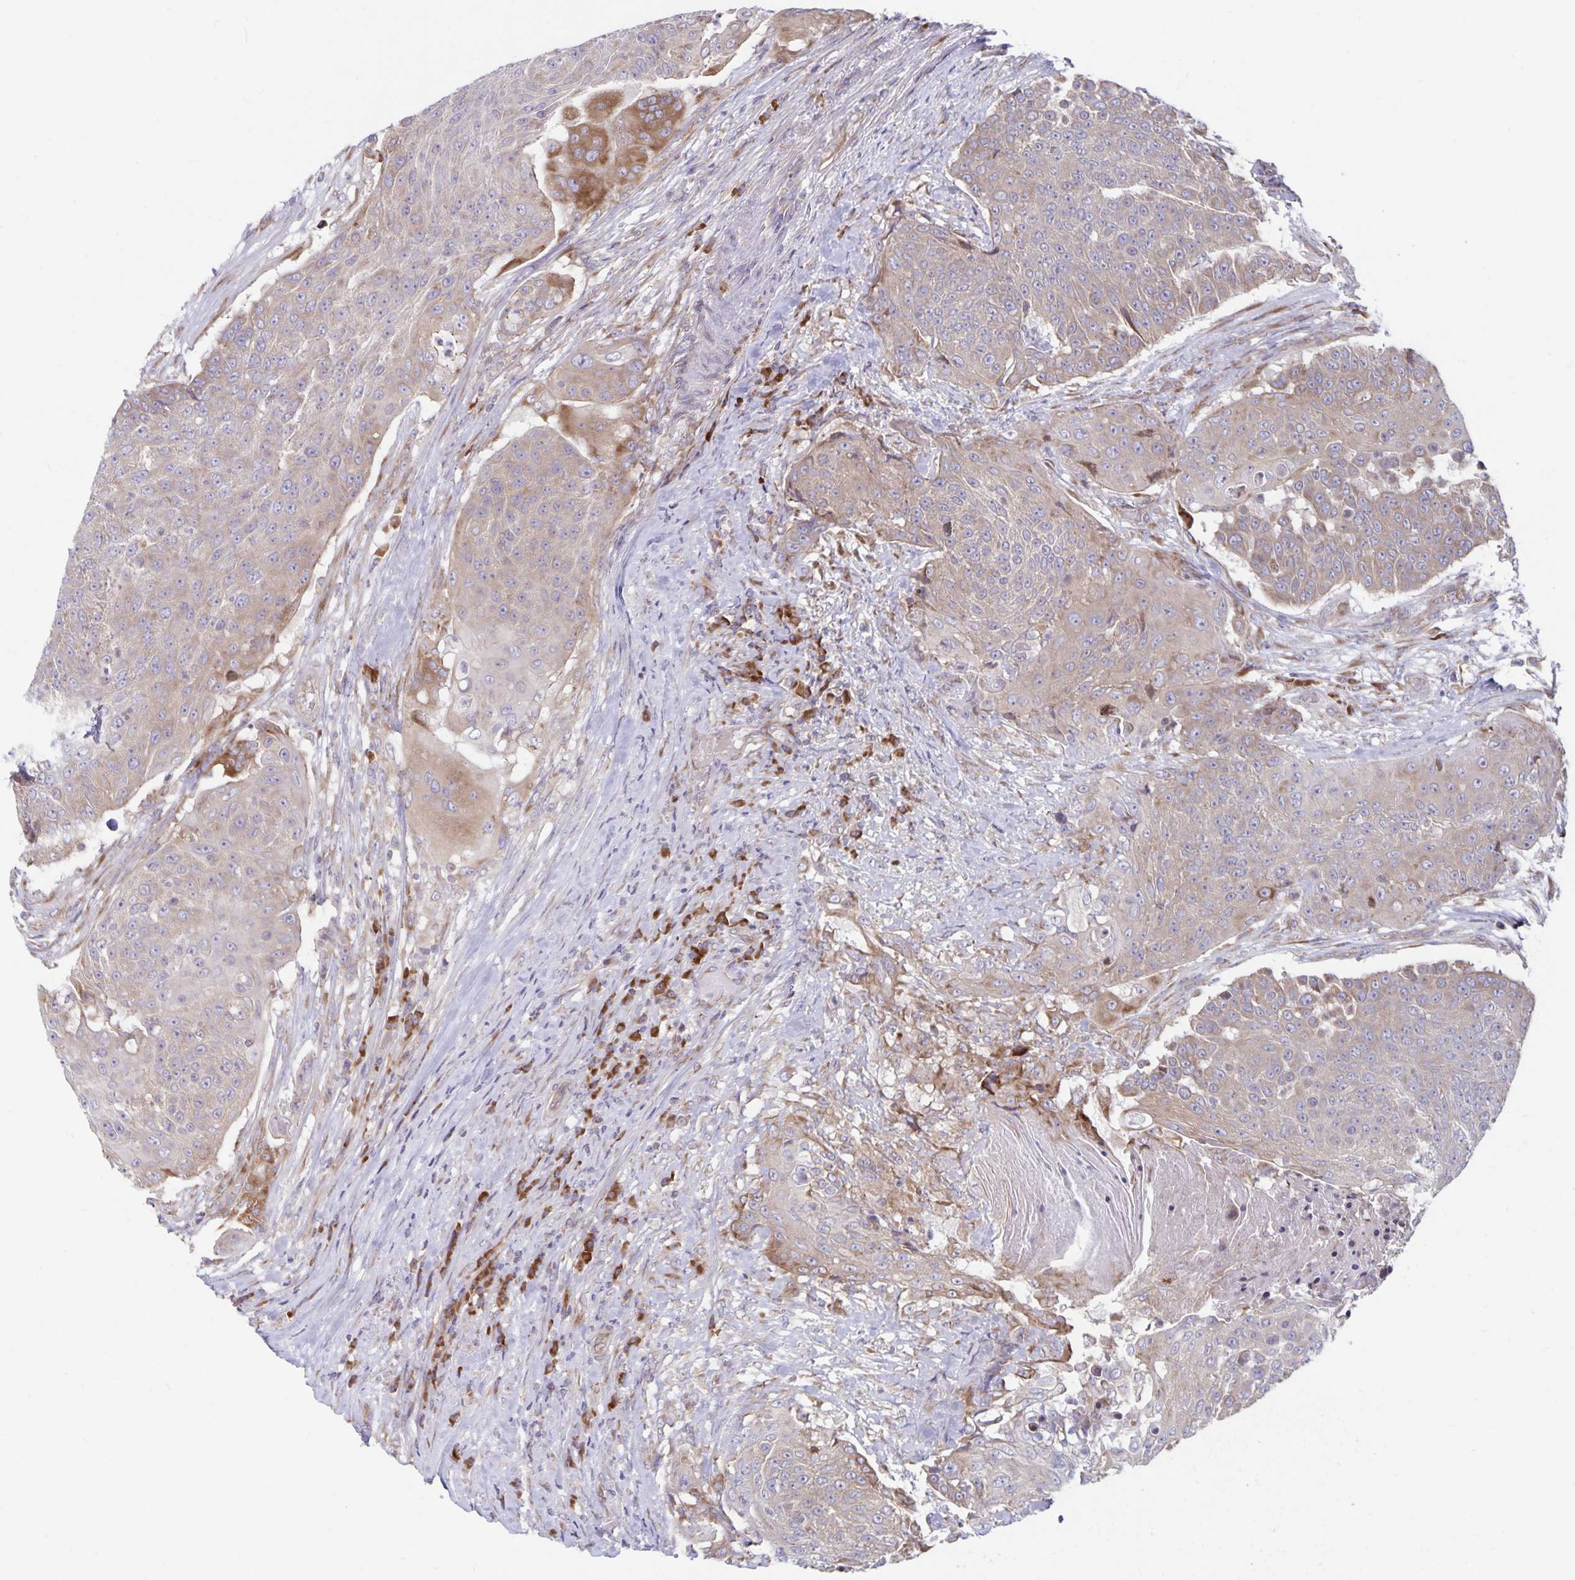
{"staining": {"intensity": "weak", "quantity": ">75%", "location": "cytoplasmic/membranous"}, "tissue": "urothelial cancer", "cell_type": "Tumor cells", "image_type": "cancer", "snomed": [{"axis": "morphology", "description": "Urothelial carcinoma, High grade"}, {"axis": "topography", "description": "Urinary bladder"}], "caption": "Immunohistochemical staining of human urothelial cancer demonstrates weak cytoplasmic/membranous protein positivity in about >75% of tumor cells.", "gene": "SEC62", "patient": {"sex": "female", "age": 63}}